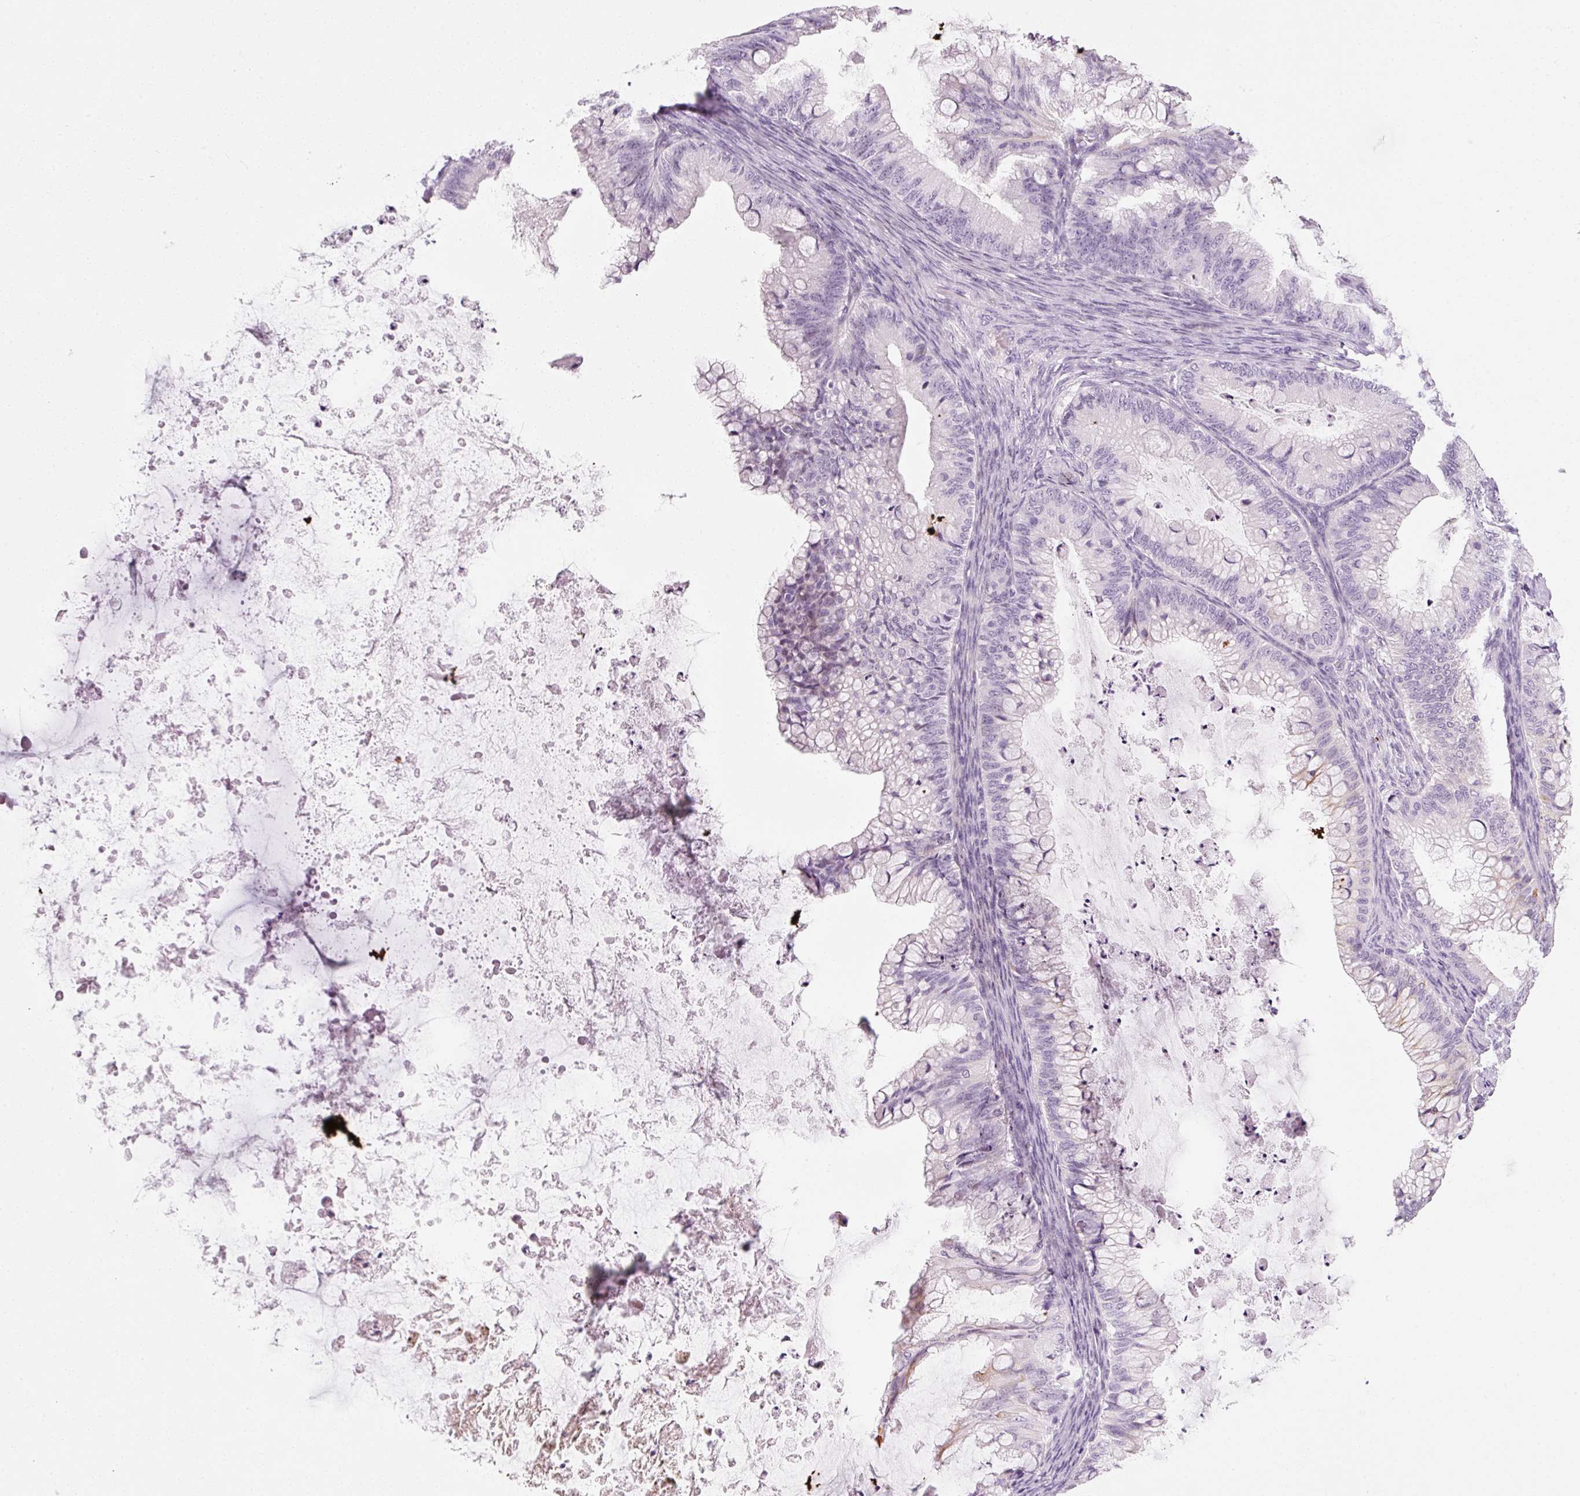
{"staining": {"intensity": "negative", "quantity": "none", "location": "none"}, "tissue": "ovarian cancer", "cell_type": "Tumor cells", "image_type": "cancer", "snomed": [{"axis": "morphology", "description": "Cystadenocarcinoma, mucinous, NOS"}, {"axis": "topography", "description": "Ovary"}], "caption": "This is an IHC photomicrograph of ovarian cancer (mucinous cystadenocarcinoma). There is no positivity in tumor cells.", "gene": "ANKRD20A1", "patient": {"sex": "female", "age": 35}}